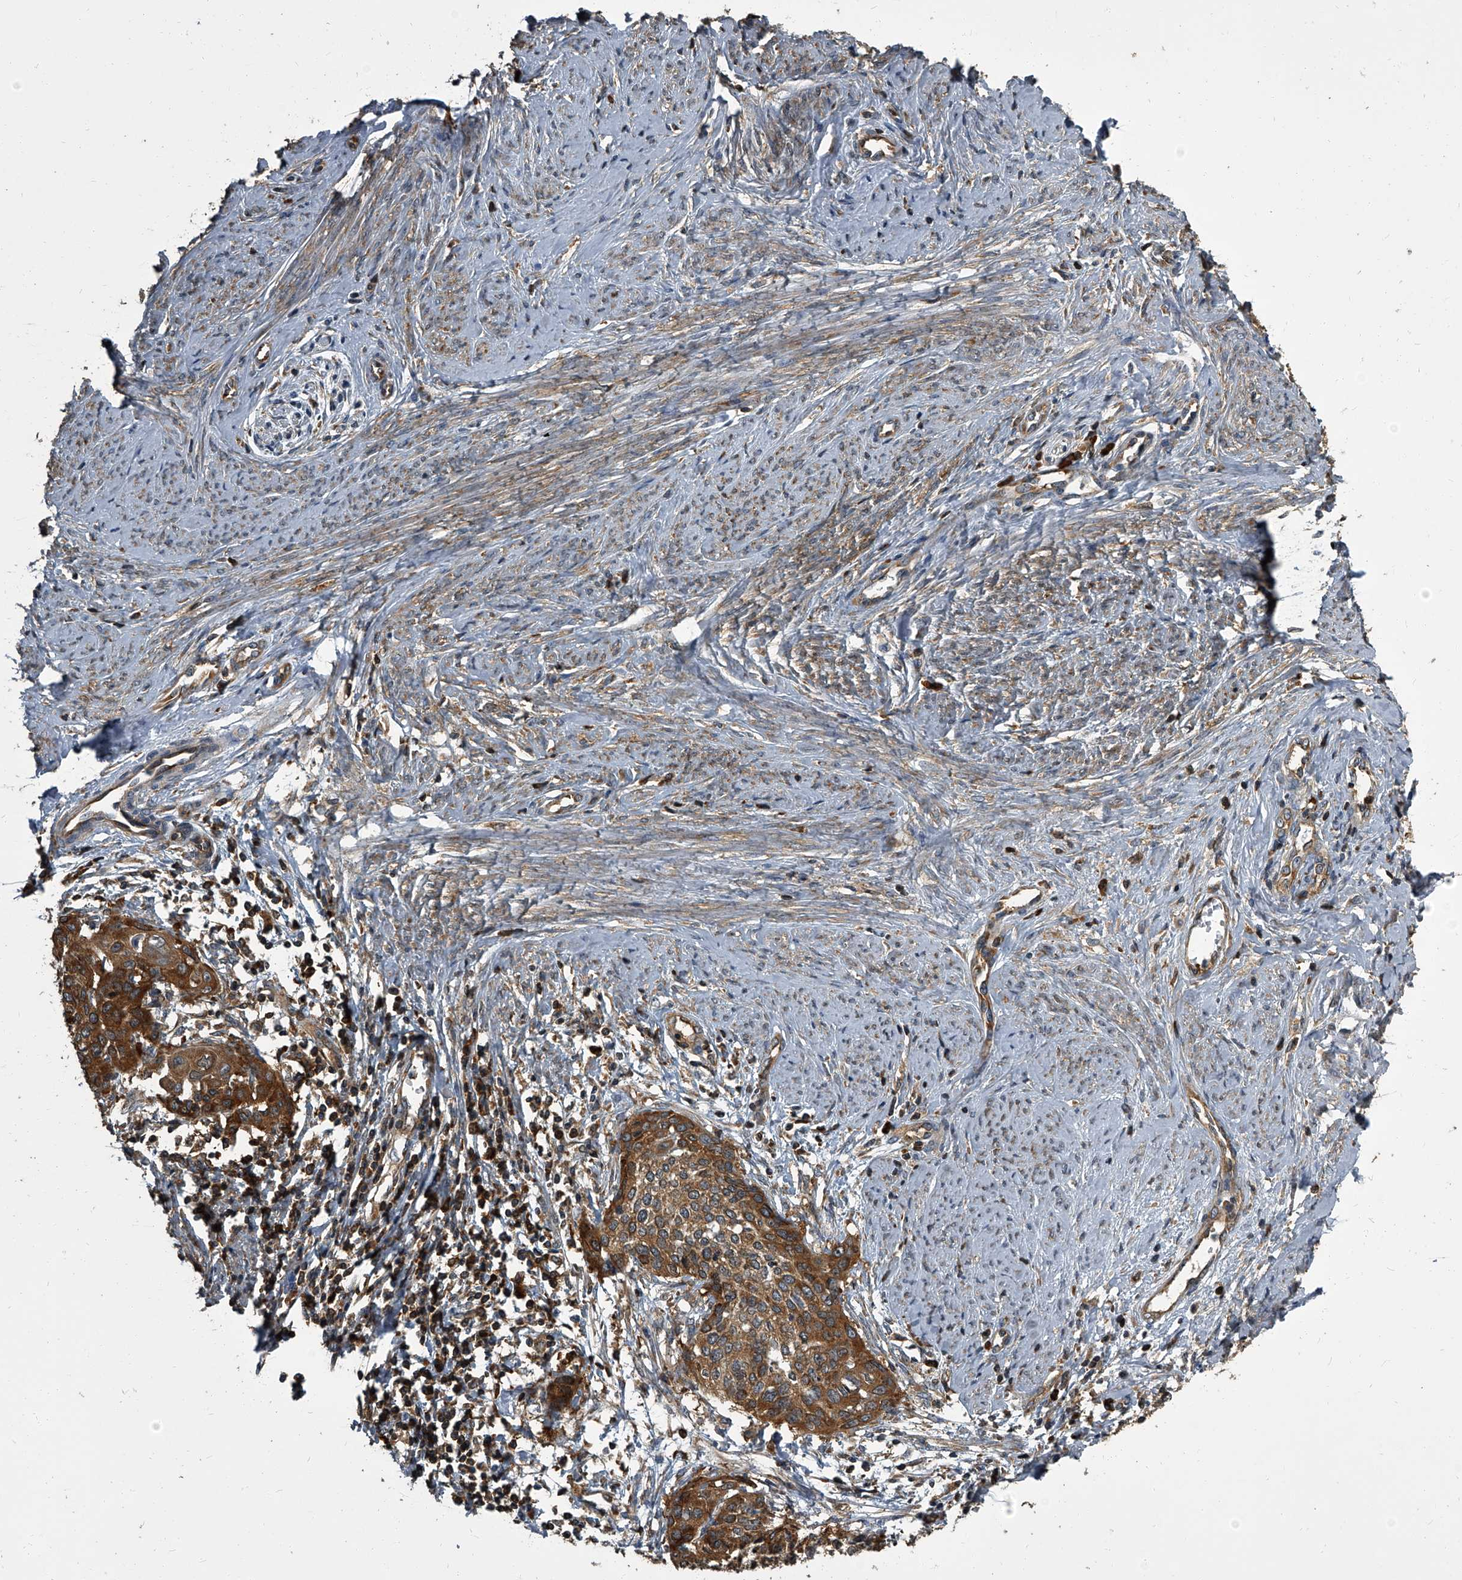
{"staining": {"intensity": "moderate", "quantity": ">75%", "location": "cytoplasmic/membranous"}, "tissue": "cervical cancer", "cell_type": "Tumor cells", "image_type": "cancer", "snomed": [{"axis": "morphology", "description": "Squamous cell carcinoma, NOS"}, {"axis": "topography", "description": "Cervix"}], "caption": "Protein staining by immunohistochemistry (IHC) demonstrates moderate cytoplasmic/membranous expression in about >75% of tumor cells in cervical cancer (squamous cell carcinoma).", "gene": "CDV3", "patient": {"sex": "female", "age": 37}}